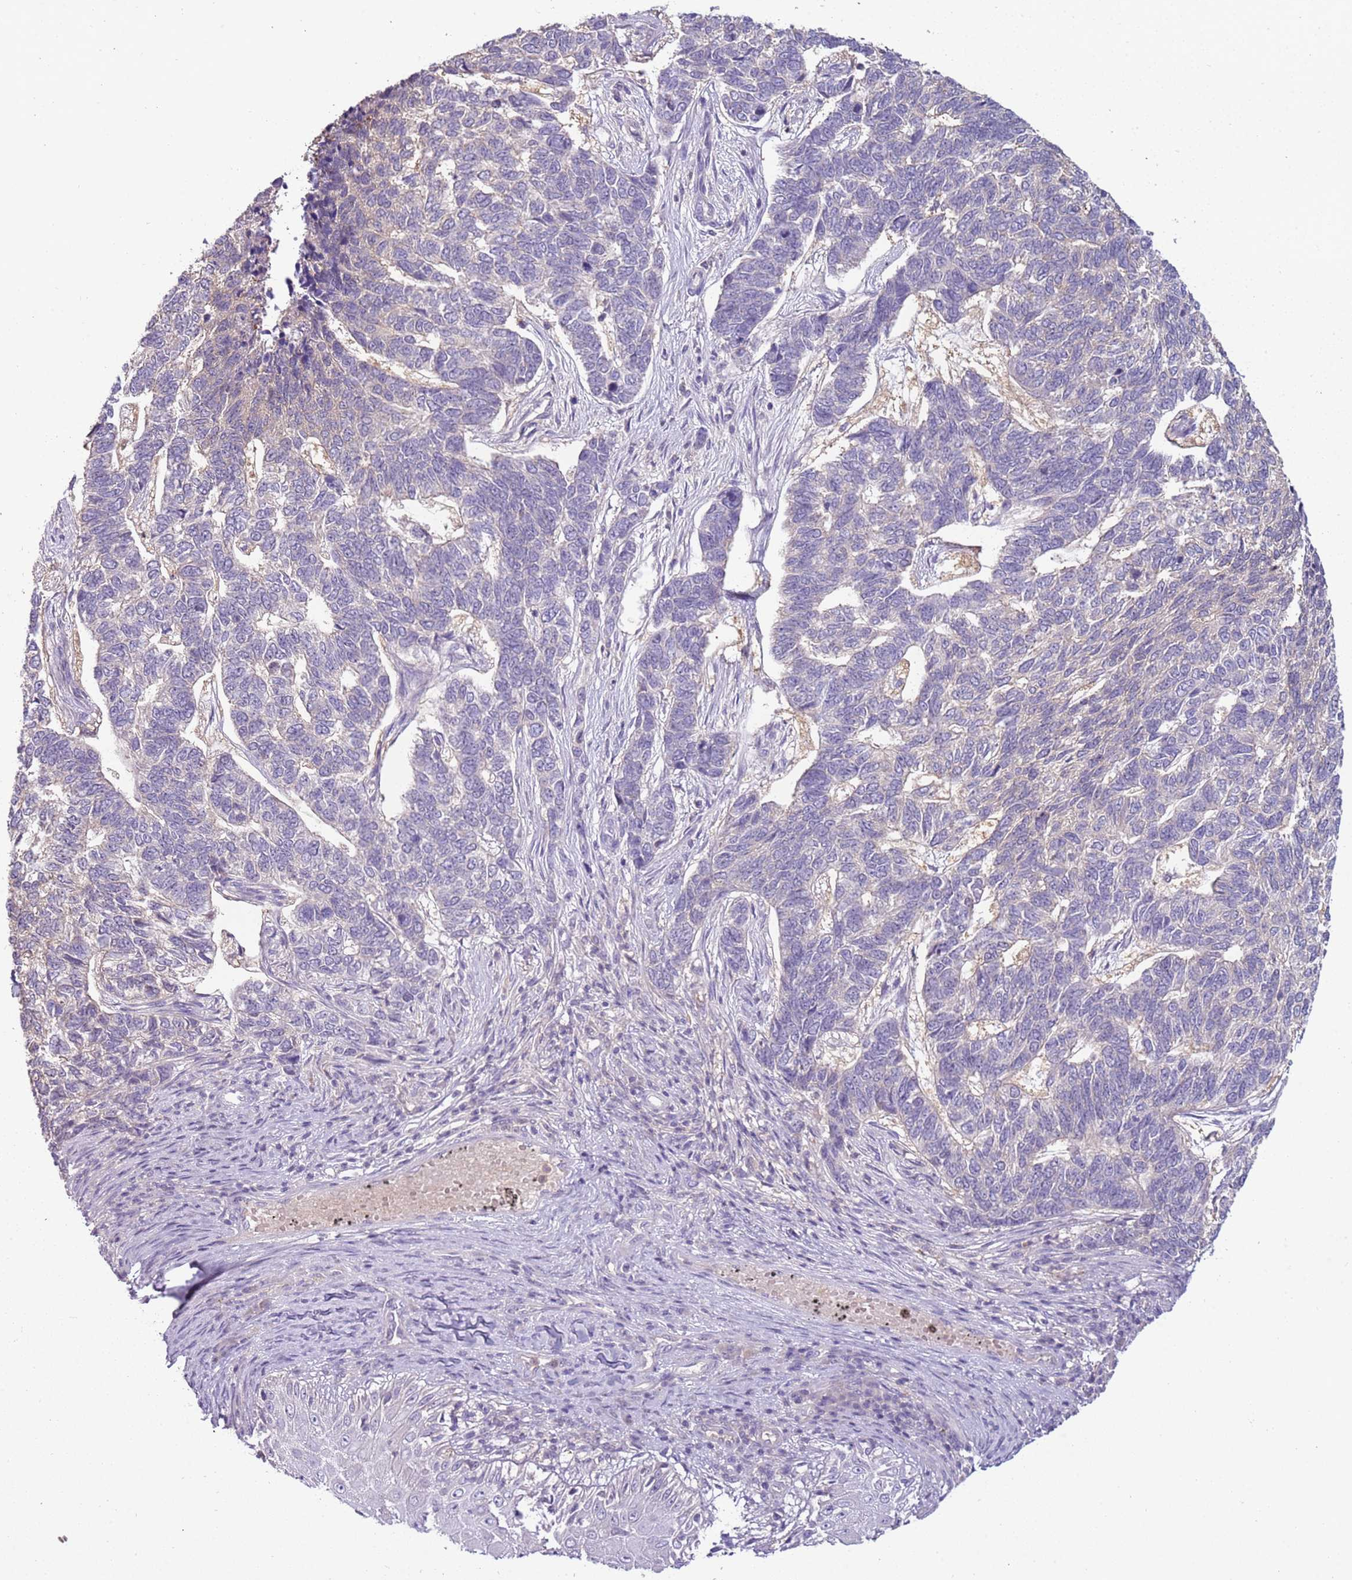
{"staining": {"intensity": "negative", "quantity": "none", "location": "none"}, "tissue": "skin cancer", "cell_type": "Tumor cells", "image_type": "cancer", "snomed": [{"axis": "morphology", "description": "Basal cell carcinoma"}, {"axis": "topography", "description": "Skin"}], "caption": "The image shows no significant staining in tumor cells of skin cancer (basal cell carcinoma). (DAB (3,3'-diaminobenzidine) IHC visualized using brightfield microscopy, high magnification).", "gene": "ARHGAP5", "patient": {"sex": "female", "age": 65}}